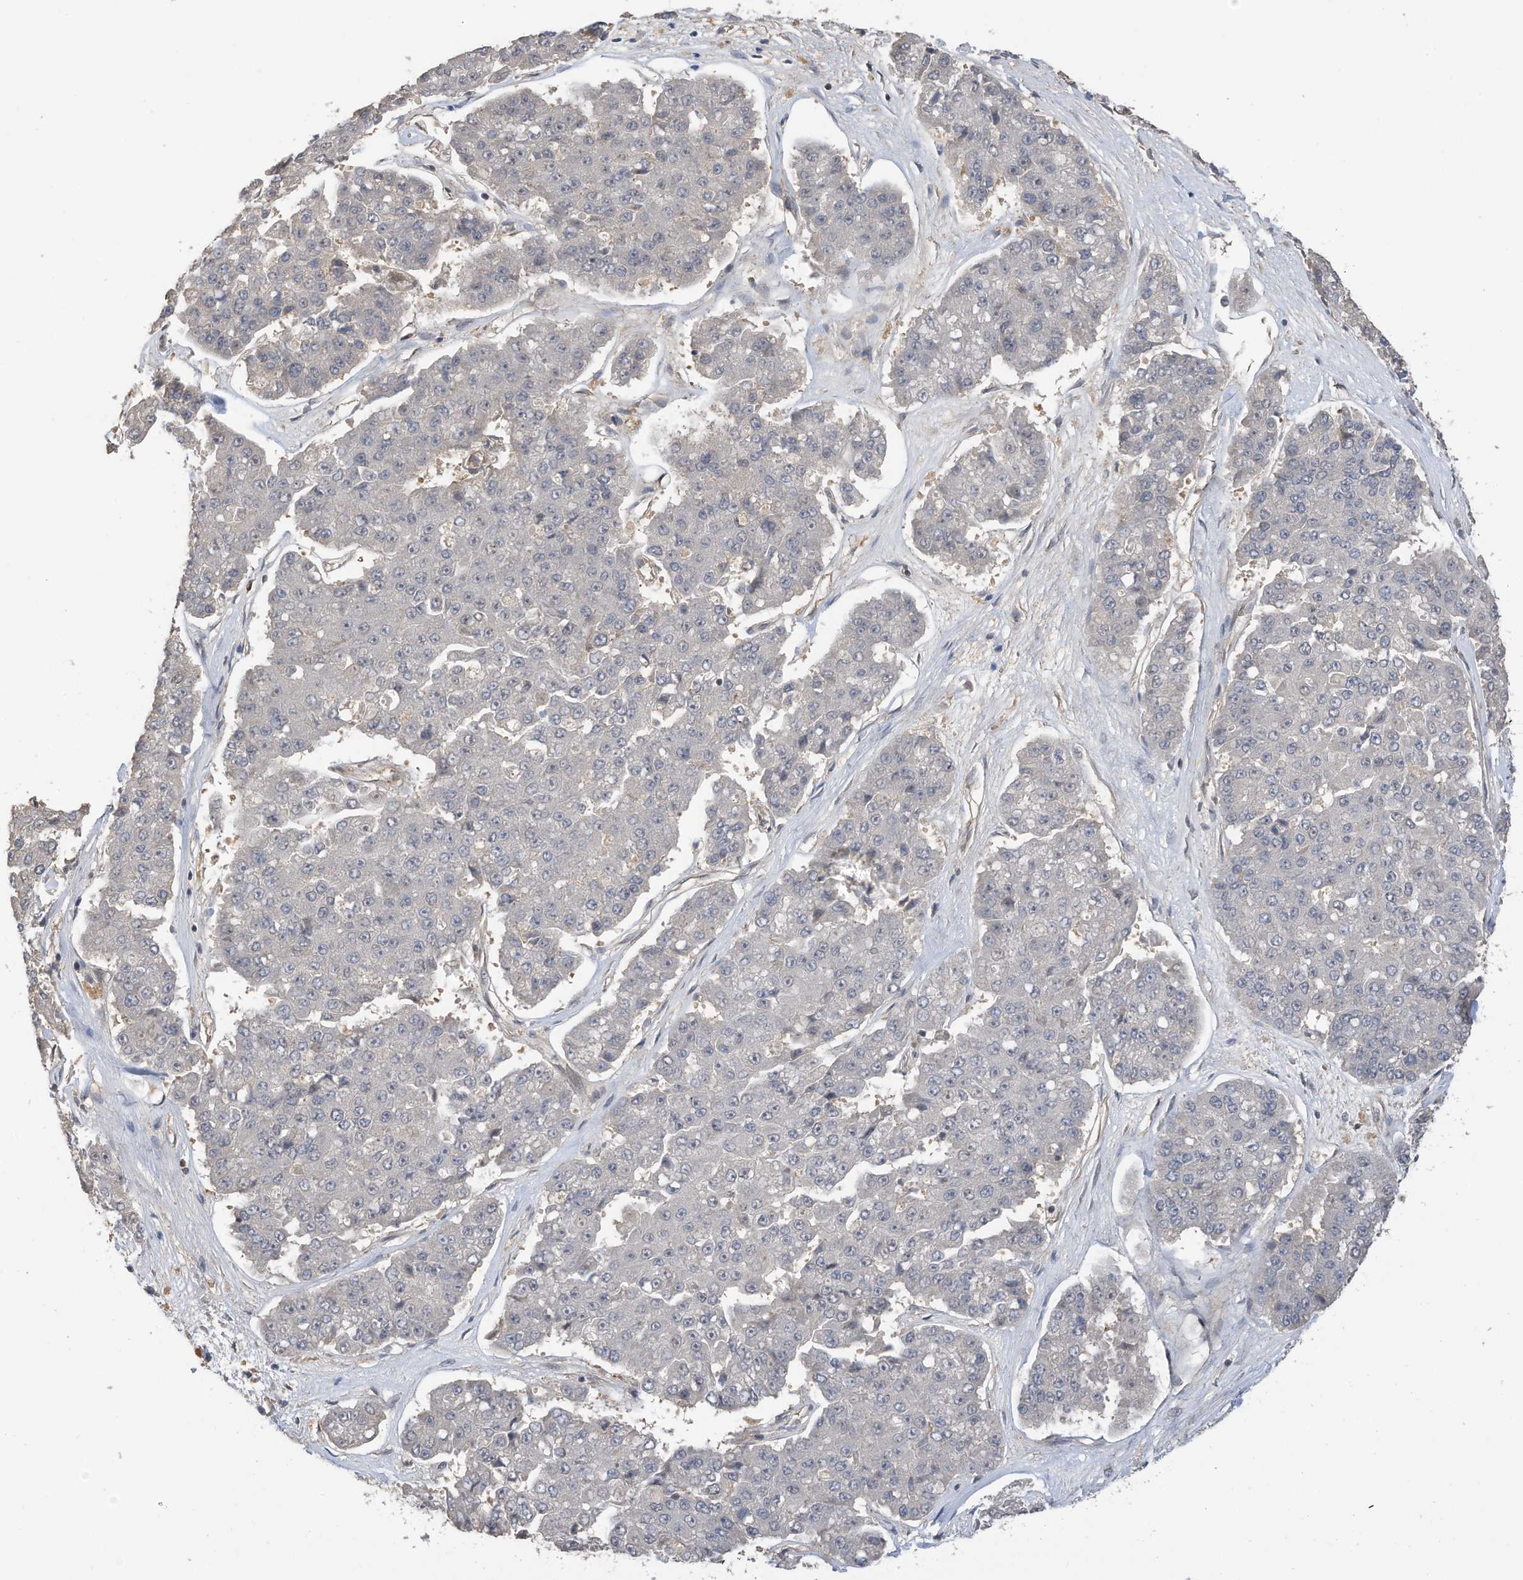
{"staining": {"intensity": "negative", "quantity": "none", "location": "none"}, "tissue": "pancreatic cancer", "cell_type": "Tumor cells", "image_type": "cancer", "snomed": [{"axis": "morphology", "description": "Adenocarcinoma, NOS"}, {"axis": "topography", "description": "Pancreas"}], "caption": "Immunohistochemistry (IHC) histopathology image of human pancreatic adenocarcinoma stained for a protein (brown), which reveals no expression in tumor cells.", "gene": "REC8", "patient": {"sex": "male", "age": 50}}